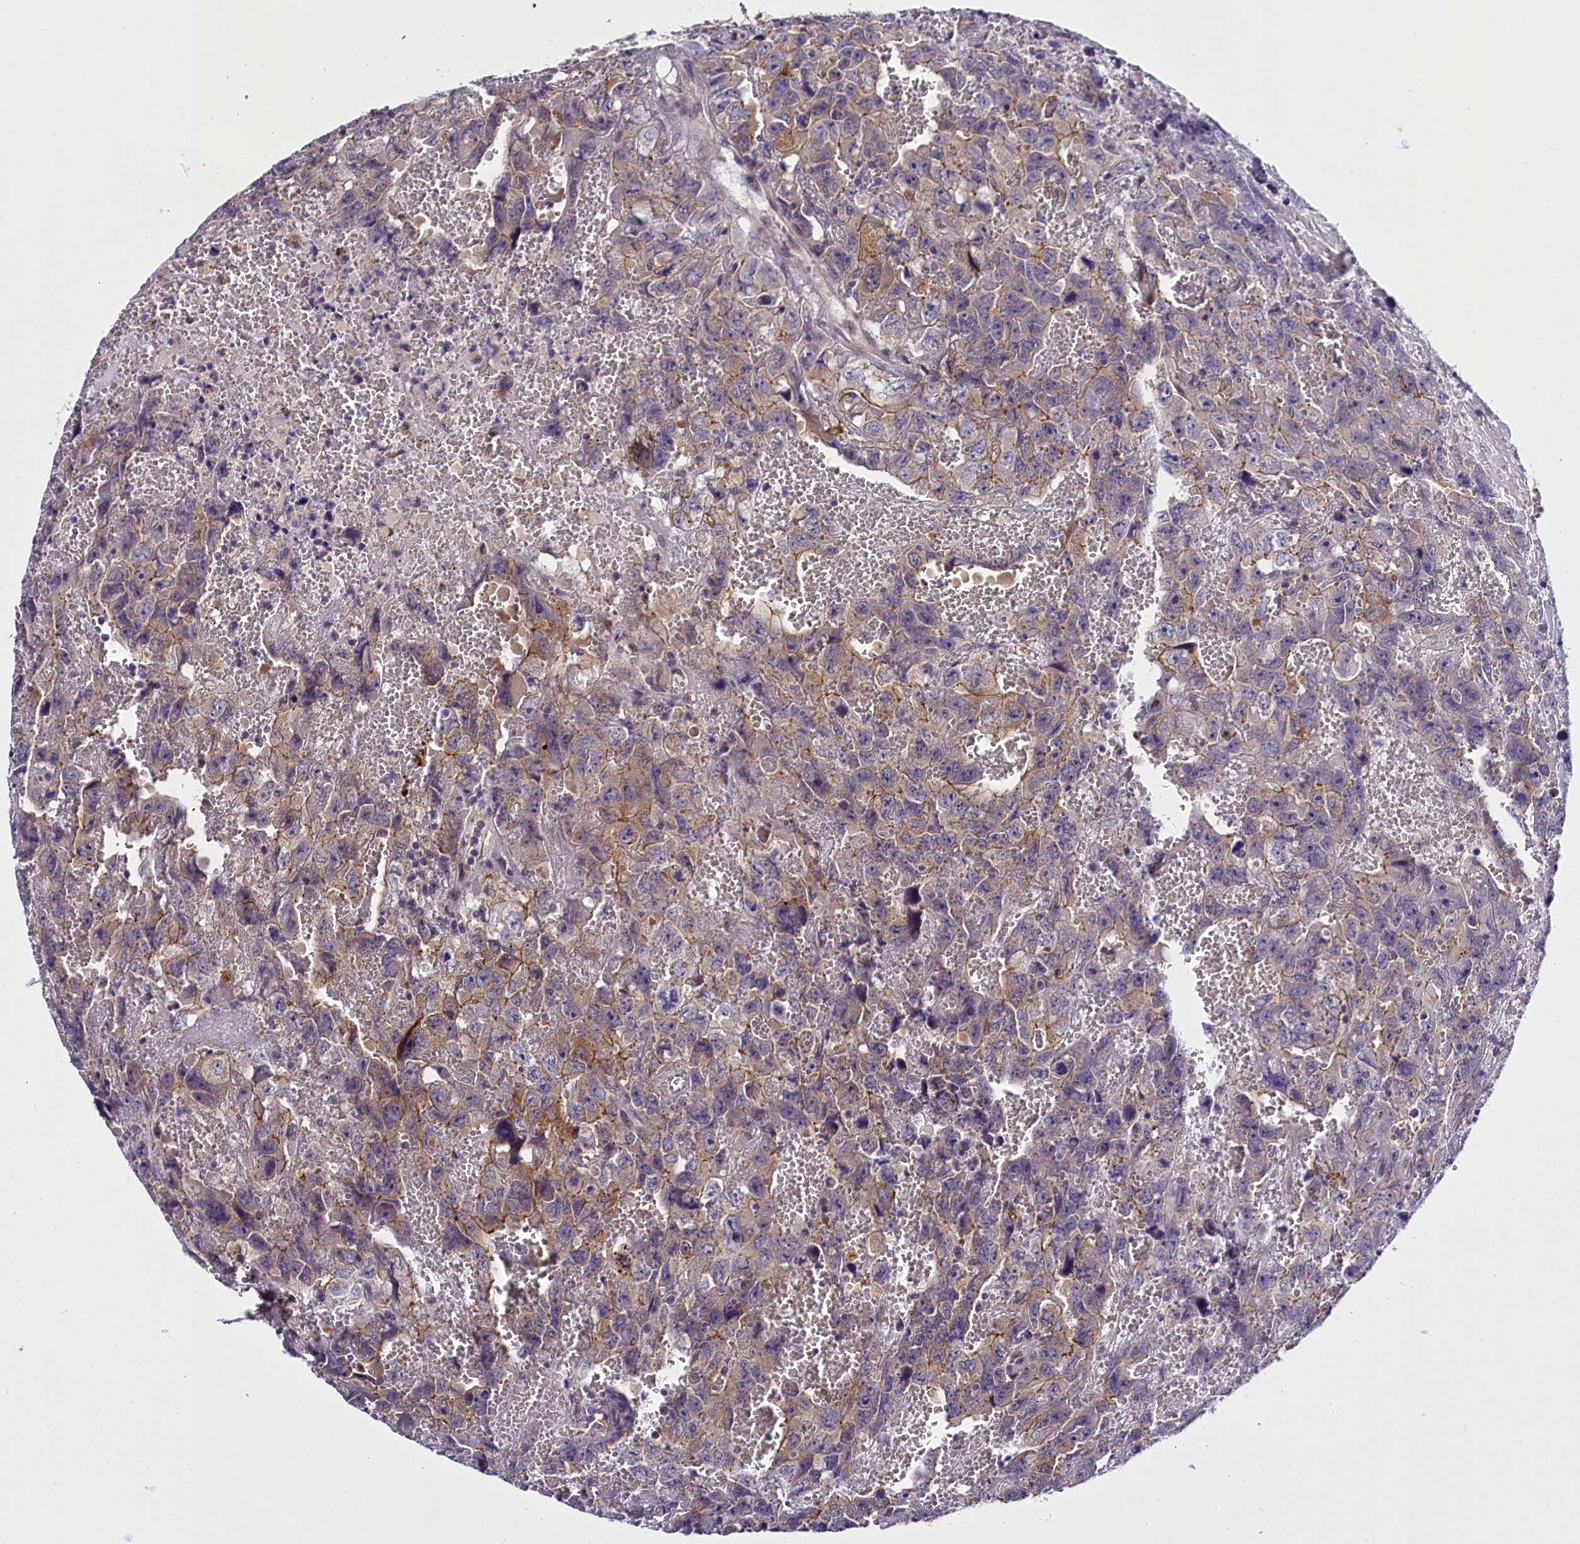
{"staining": {"intensity": "moderate", "quantity": "<25%", "location": "cytoplasmic/membranous"}, "tissue": "testis cancer", "cell_type": "Tumor cells", "image_type": "cancer", "snomed": [{"axis": "morphology", "description": "Carcinoma, Embryonal, NOS"}, {"axis": "topography", "description": "Testis"}], "caption": "Immunohistochemistry (IHC) staining of embryonal carcinoma (testis), which reveals low levels of moderate cytoplasmic/membranous expression in about <25% of tumor cells indicating moderate cytoplasmic/membranous protein staining. The staining was performed using DAB (brown) for protein detection and nuclei were counterstained in hematoxylin (blue).", "gene": "ENKD1", "patient": {"sex": "male", "age": 45}}